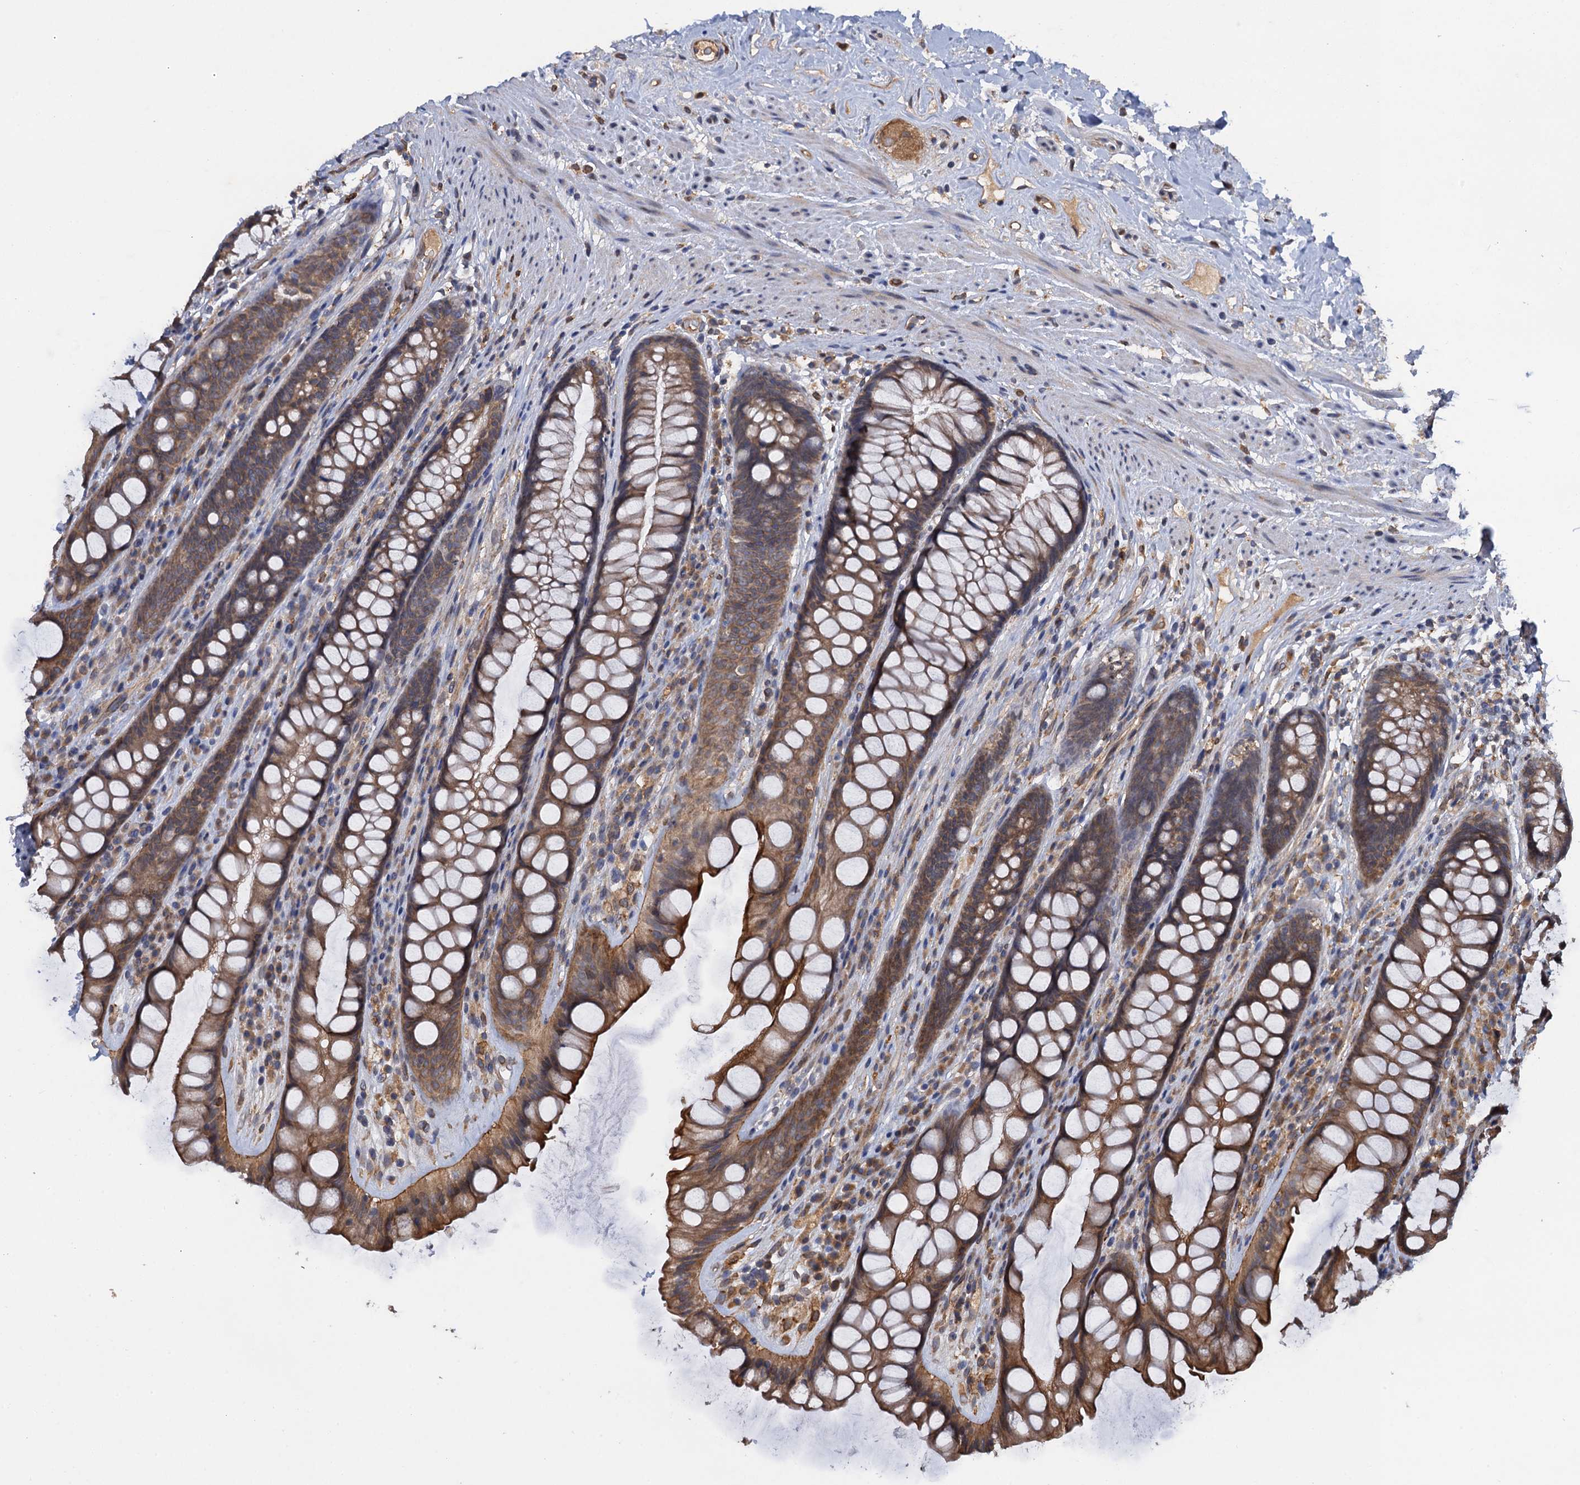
{"staining": {"intensity": "moderate", "quantity": ">75%", "location": "cytoplasmic/membranous"}, "tissue": "rectum", "cell_type": "Glandular cells", "image_type": "normal", "snomed": [{"axis": "morphology", "description": "Normal tissue, NOS"}, {"axis": "topography", "description": "Rectum"}], "caption": "The histopathology image demonstrates staining of normal rectum, revealing moderate cytoplasmic/membranous protein staining (brown color) within glandular cells.", "gene": "ARMC5", "patient": {"sex": "male", "age": 74}}